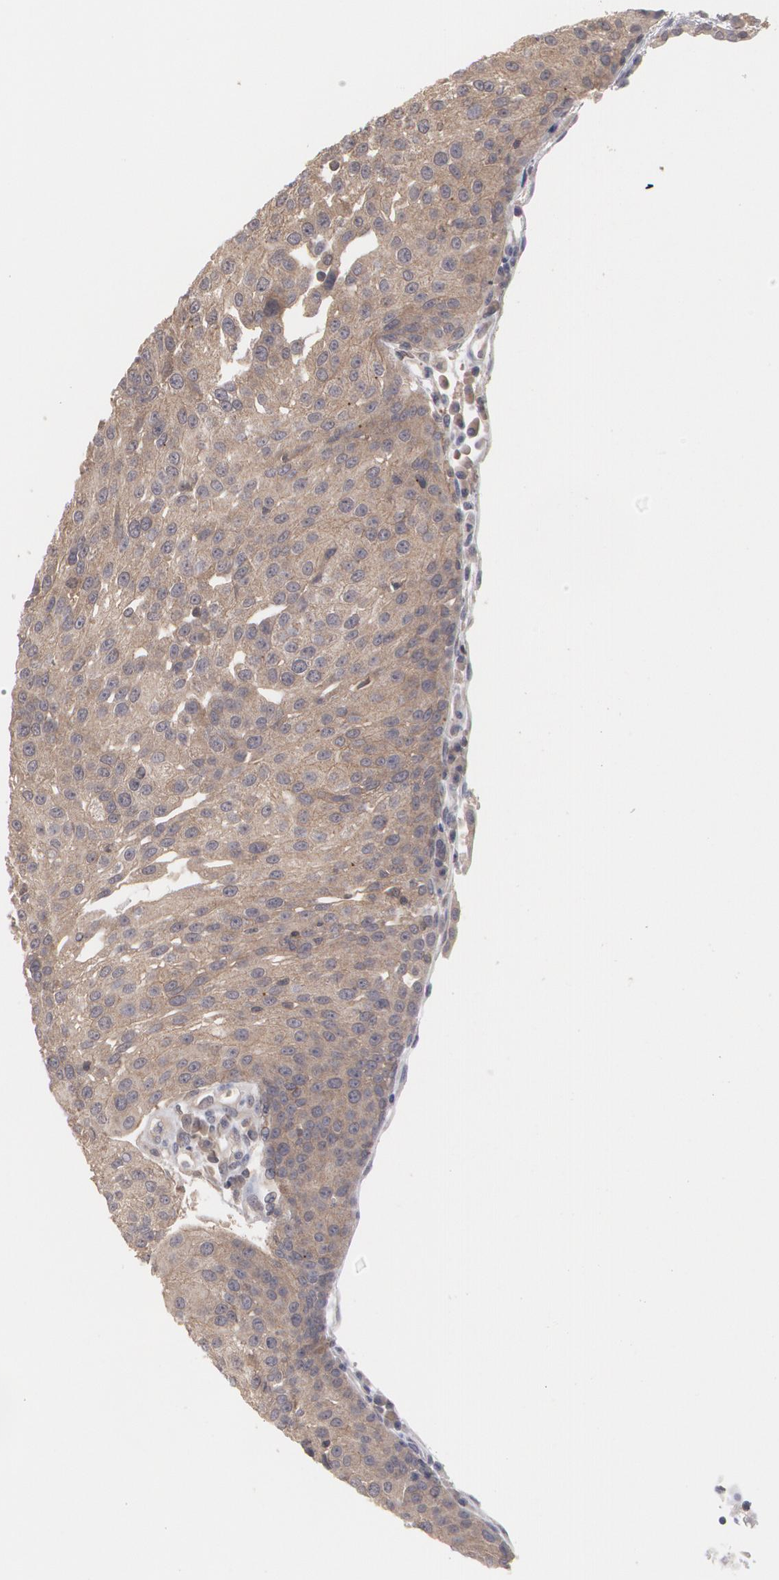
{"staining": {"intensity": "moderate", "quantity": ">75%", "location": "cytoplasmic/membranous"}, "tissue": "urothelial cancer", "cell_type": "Tumor cells", "image_type": "cancer", "snomed": [{"axis": "morphology", "description": "Urothelial carcinoma, High grade"}, {"axis": "topography", "description": "Urinary bladder"}], "caption": "Tumor cells show moderate cytoplasmic/membranous expression in about >75% of cells in high-grade urothelial carcinoma.", "gene": "ARF6", "patient": {"sex": "female", "age": 85}}